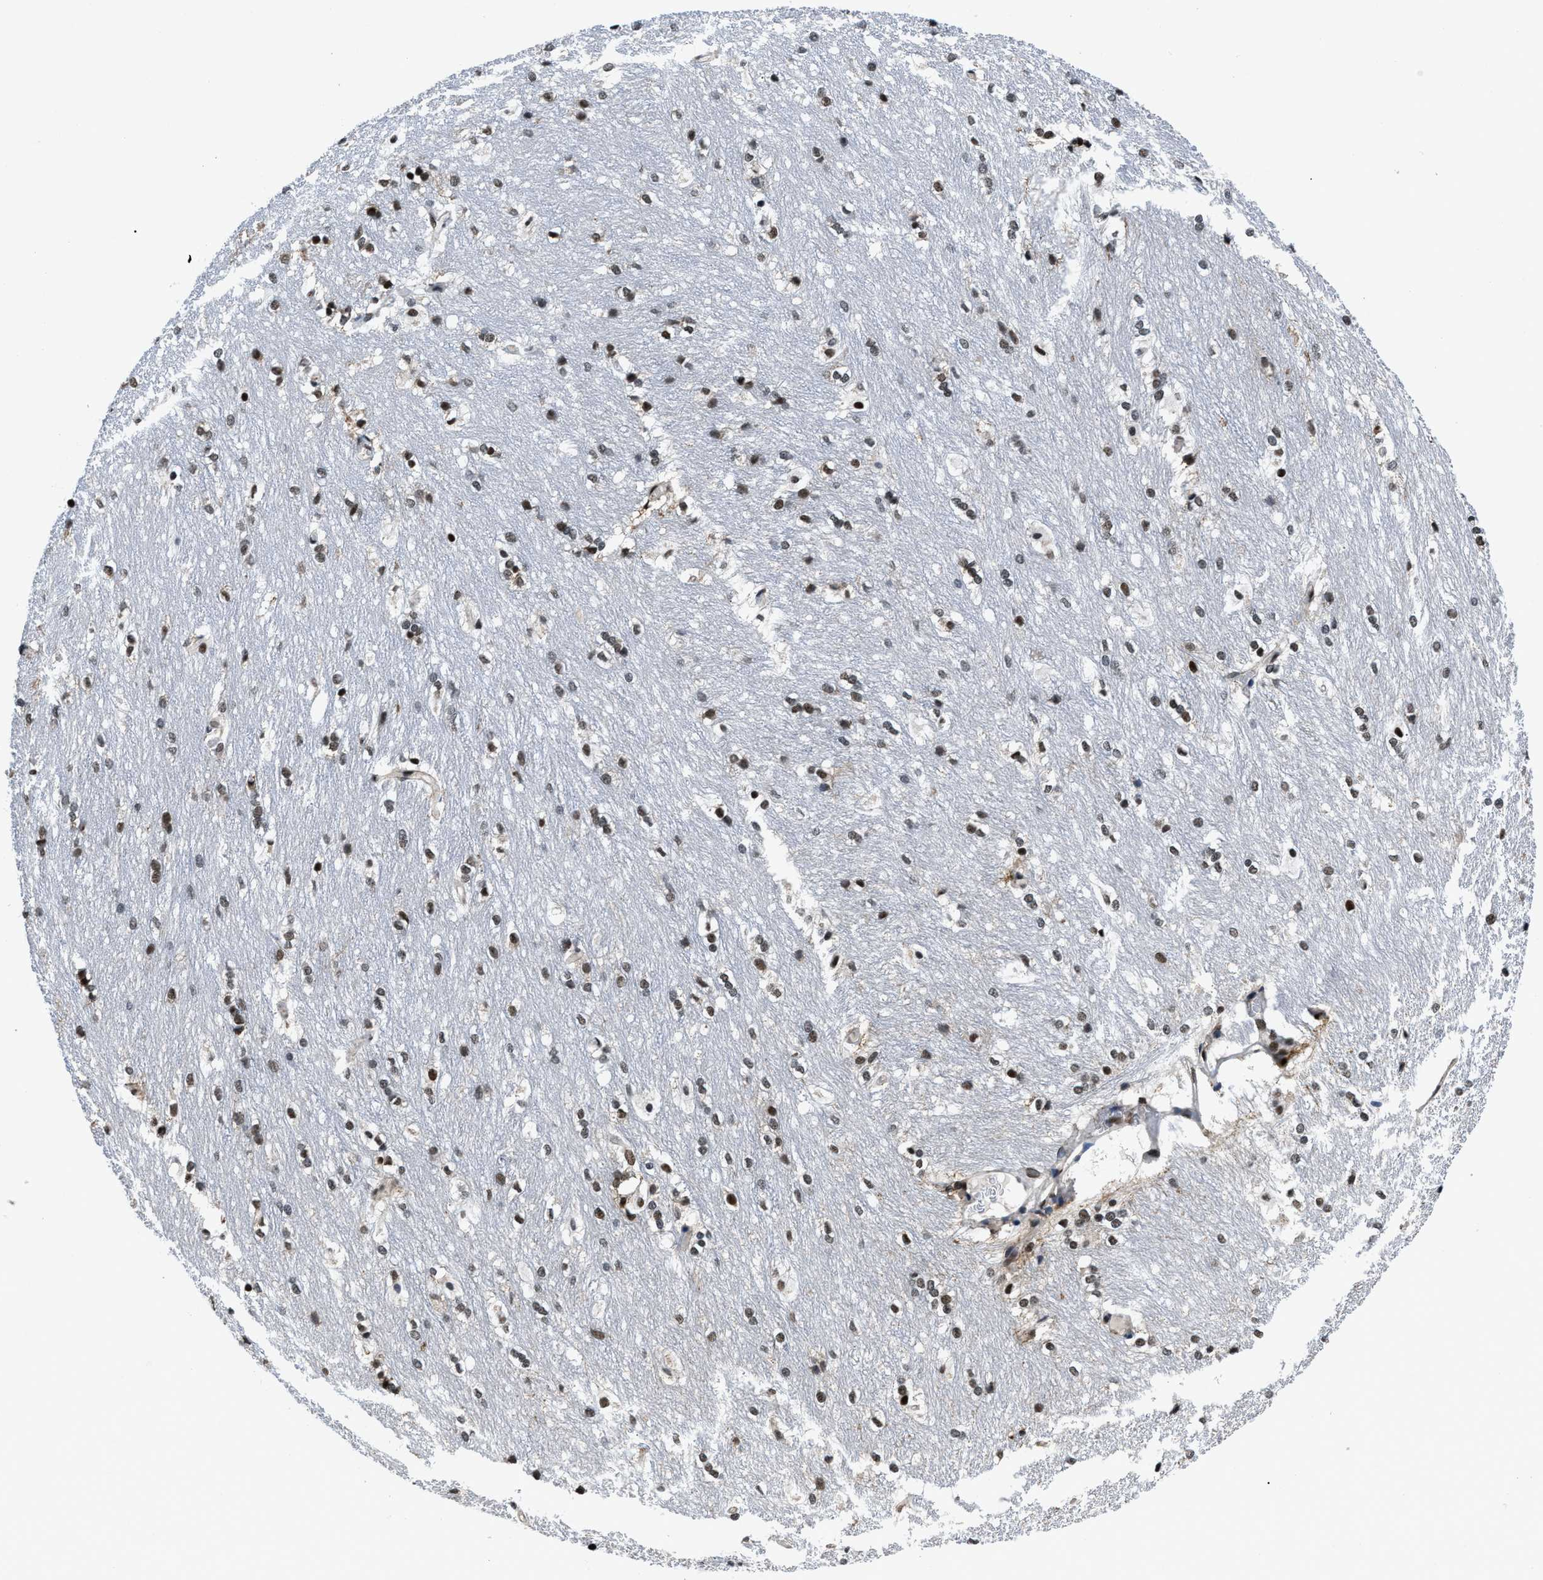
{"staining": {"intensity": "moderate", "quantity": "25%-75%", "location": "nuclear"}, "tissue": "caudate", "cell_type": "Glial cells", "image_type": "normal", "snomed": [{"axis": "morphology", "description": "Normal tissue, NOS"}, {"axis": "topography", "description": "Lateral ventricle wall"}], "caption": "High-magnification brightfield microscopy of unremarkable caudate stained with DAB (brown) and counterstained with hematoxylin (blue). glial cells exhibit moderate nuclear positivity is seen in approximately25%-75% of cells.", "gene": "HNRNPF", "patient": {"sex": "female", "age": 19}}